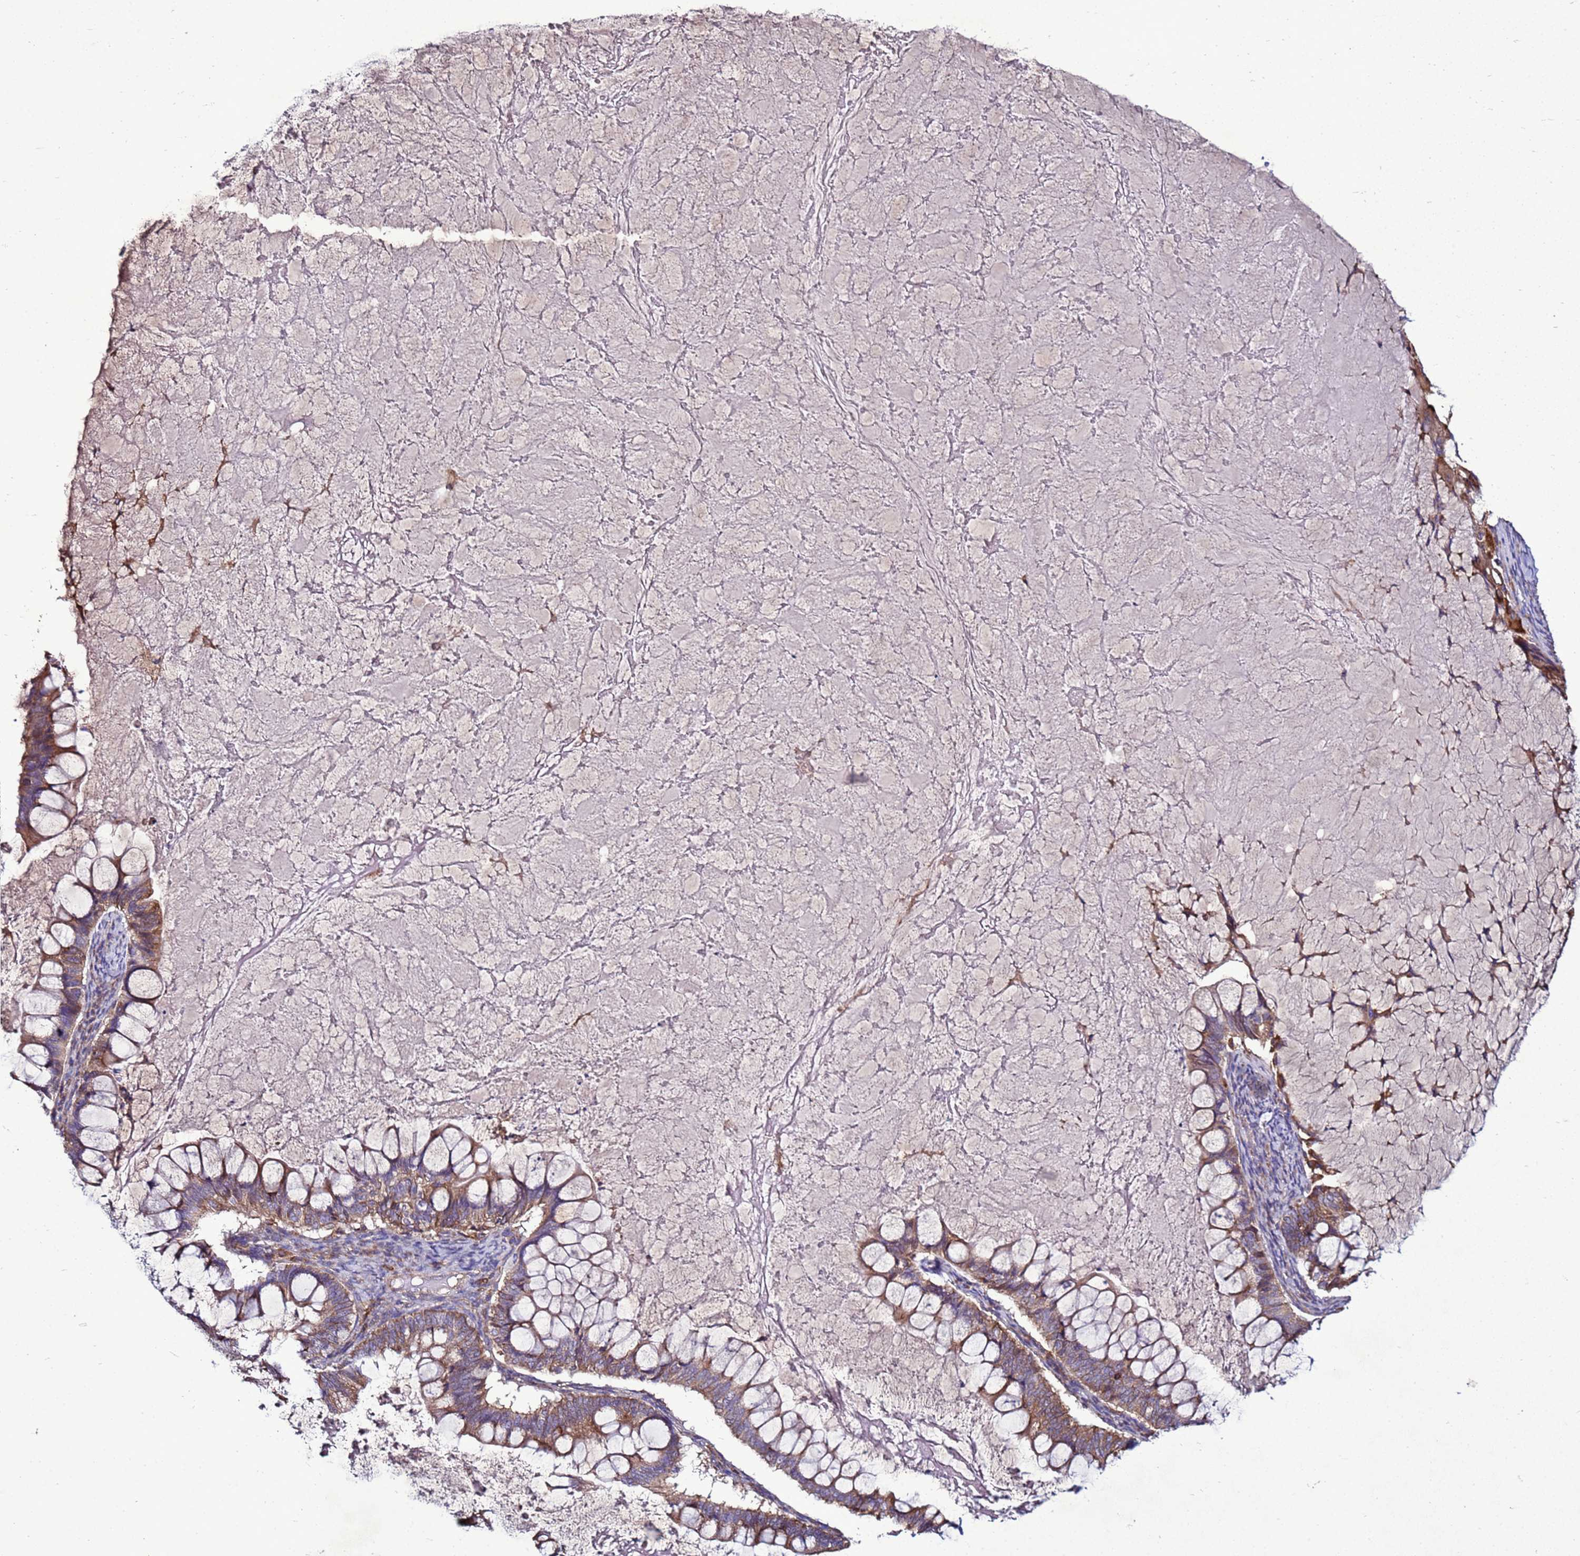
{"staining": {"intensity": "moderate", "quantity": ">75%", "location": "cytoplasmic/membranous"}, "tissue": "ovarian cancer", "cell_type": "Tumor cells", "image_type": "cancer", "snomed": [{"axis": "morphology", "description": "Cystadenocarcinoma, mucinous, NOS"}, {"axis": "topography", "description": "Ovary"}], "caption": "This photomicrograph displays IHC staining of ovarian cancer (mucinous cystadenocarcinoma), with medium moderate cytoplasmic/membranous expression in about >75% of tumor cells.", "gene": "ANTKMT", "patient": {"sex": "female", "age": 61}}